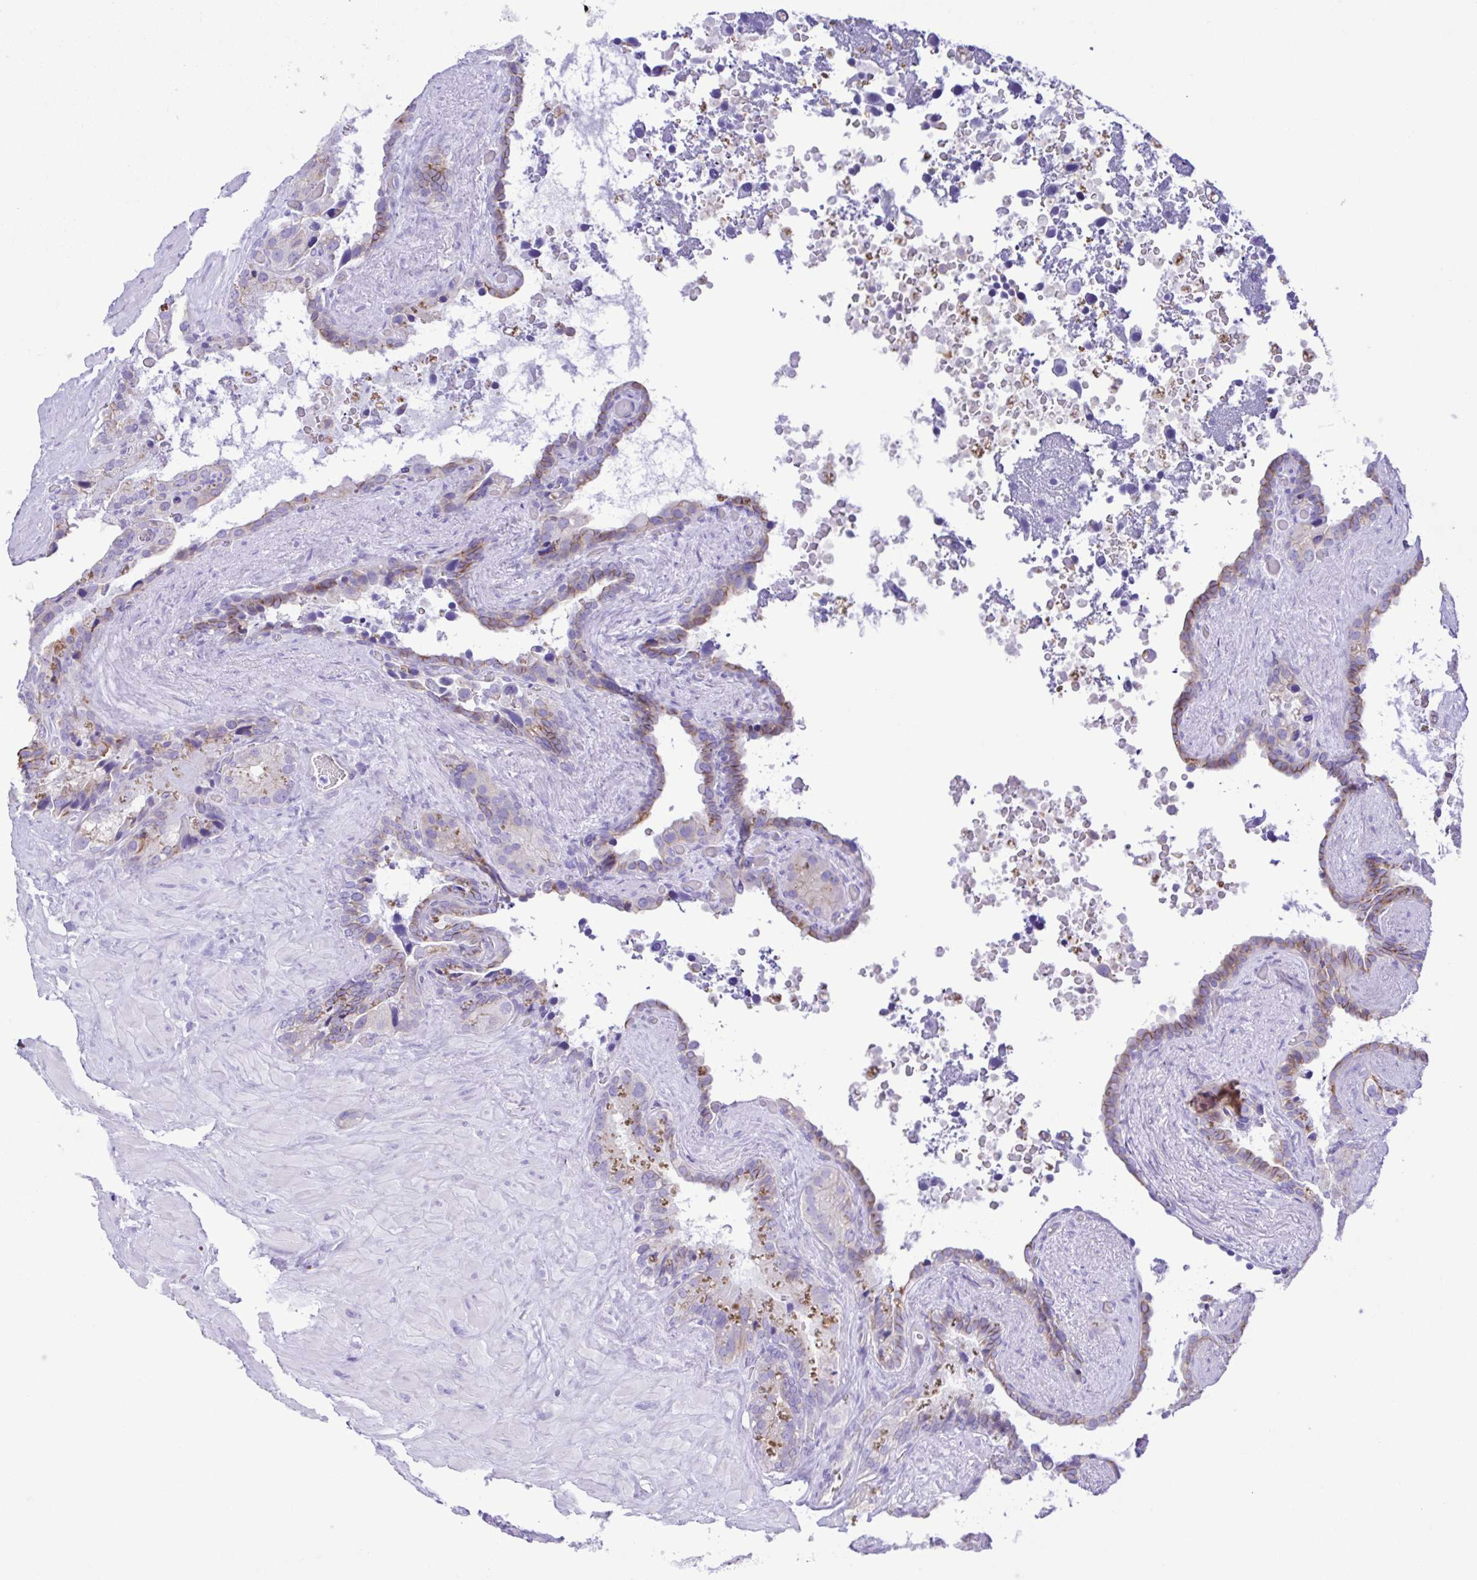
{"staining": {"intensity": "negative", "quantity": "none", "location": "none"}, "tissue": "seminal vesicle", "cell_type": "Glandular cells", "image_type": "normal", "snomed": [{"axis": "morphology", "description": "Normal tissue, NOS"}, {"axis": "topography", "description": "Seminal veicle"}], "caption": "Photomicrograph shows no significant protein positivity in glandular cells of benign seminal vesicle. The staining is performed using DAB (3,3'-diaminobenzidine) brown chromogen with nuclei counter-stained in using hematoxylin.", "gene": "CYP11A1", "patient": {"sex": "male", "age": 60}}